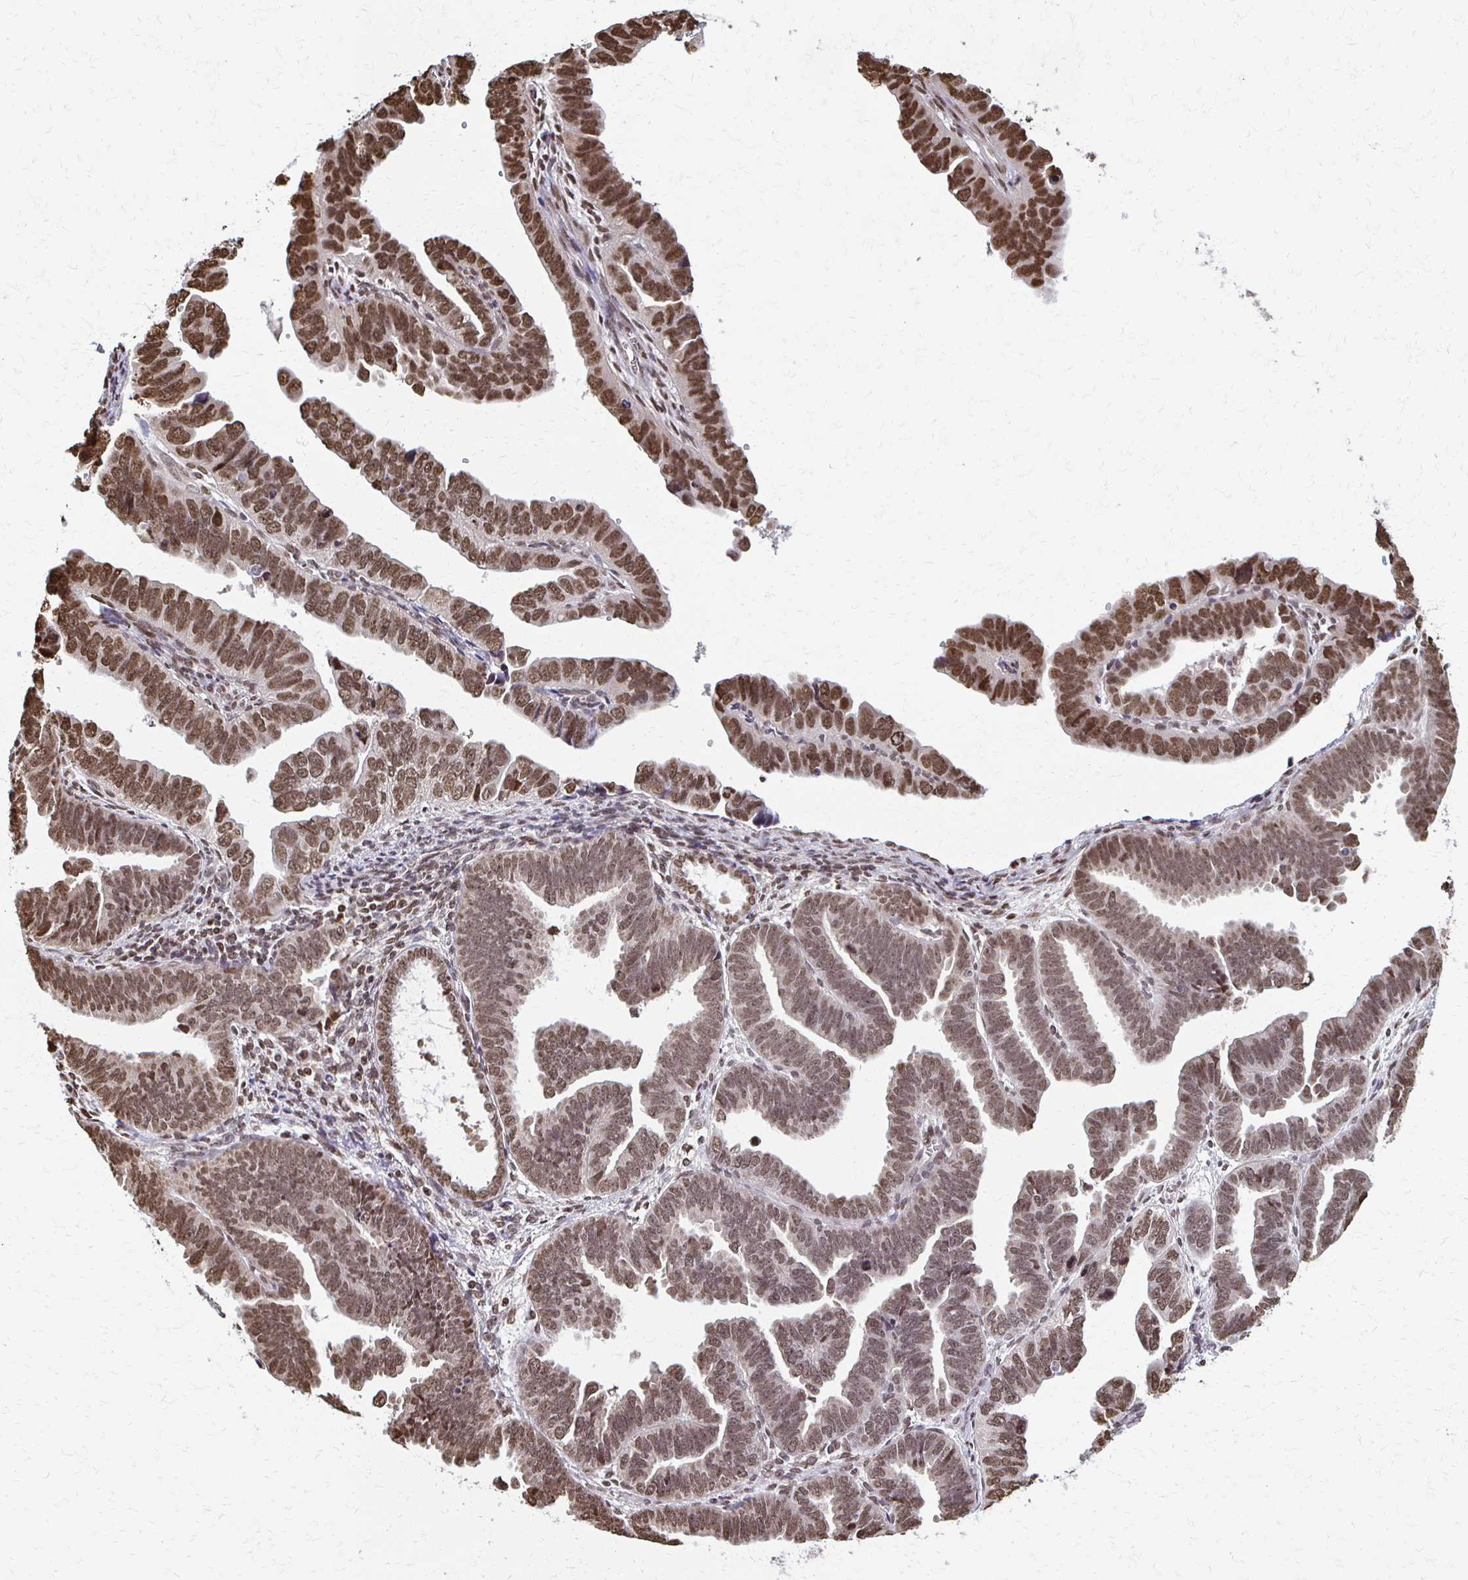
{"staining": {"intensity": "moderate", "quantity": ">75%", "location": "nuclear"}, "tissue": "endometrial cancer", "cell_type": "Tumor cells", "image_type": "cancer", "snomed": [{"axis": "morphology", "description": "Adenocarcinoma, NOS"}, {"axis": "topography", "description": "Endometrium"}], "caption": "This is a photomicrograph of immunohistochemistry (IHC) staining of endometrial cancer, which shows moderate expression in the nuclear of tumor cells.", "gene": "HOXA9", "patient": {"sex": "female", "age": 75}}